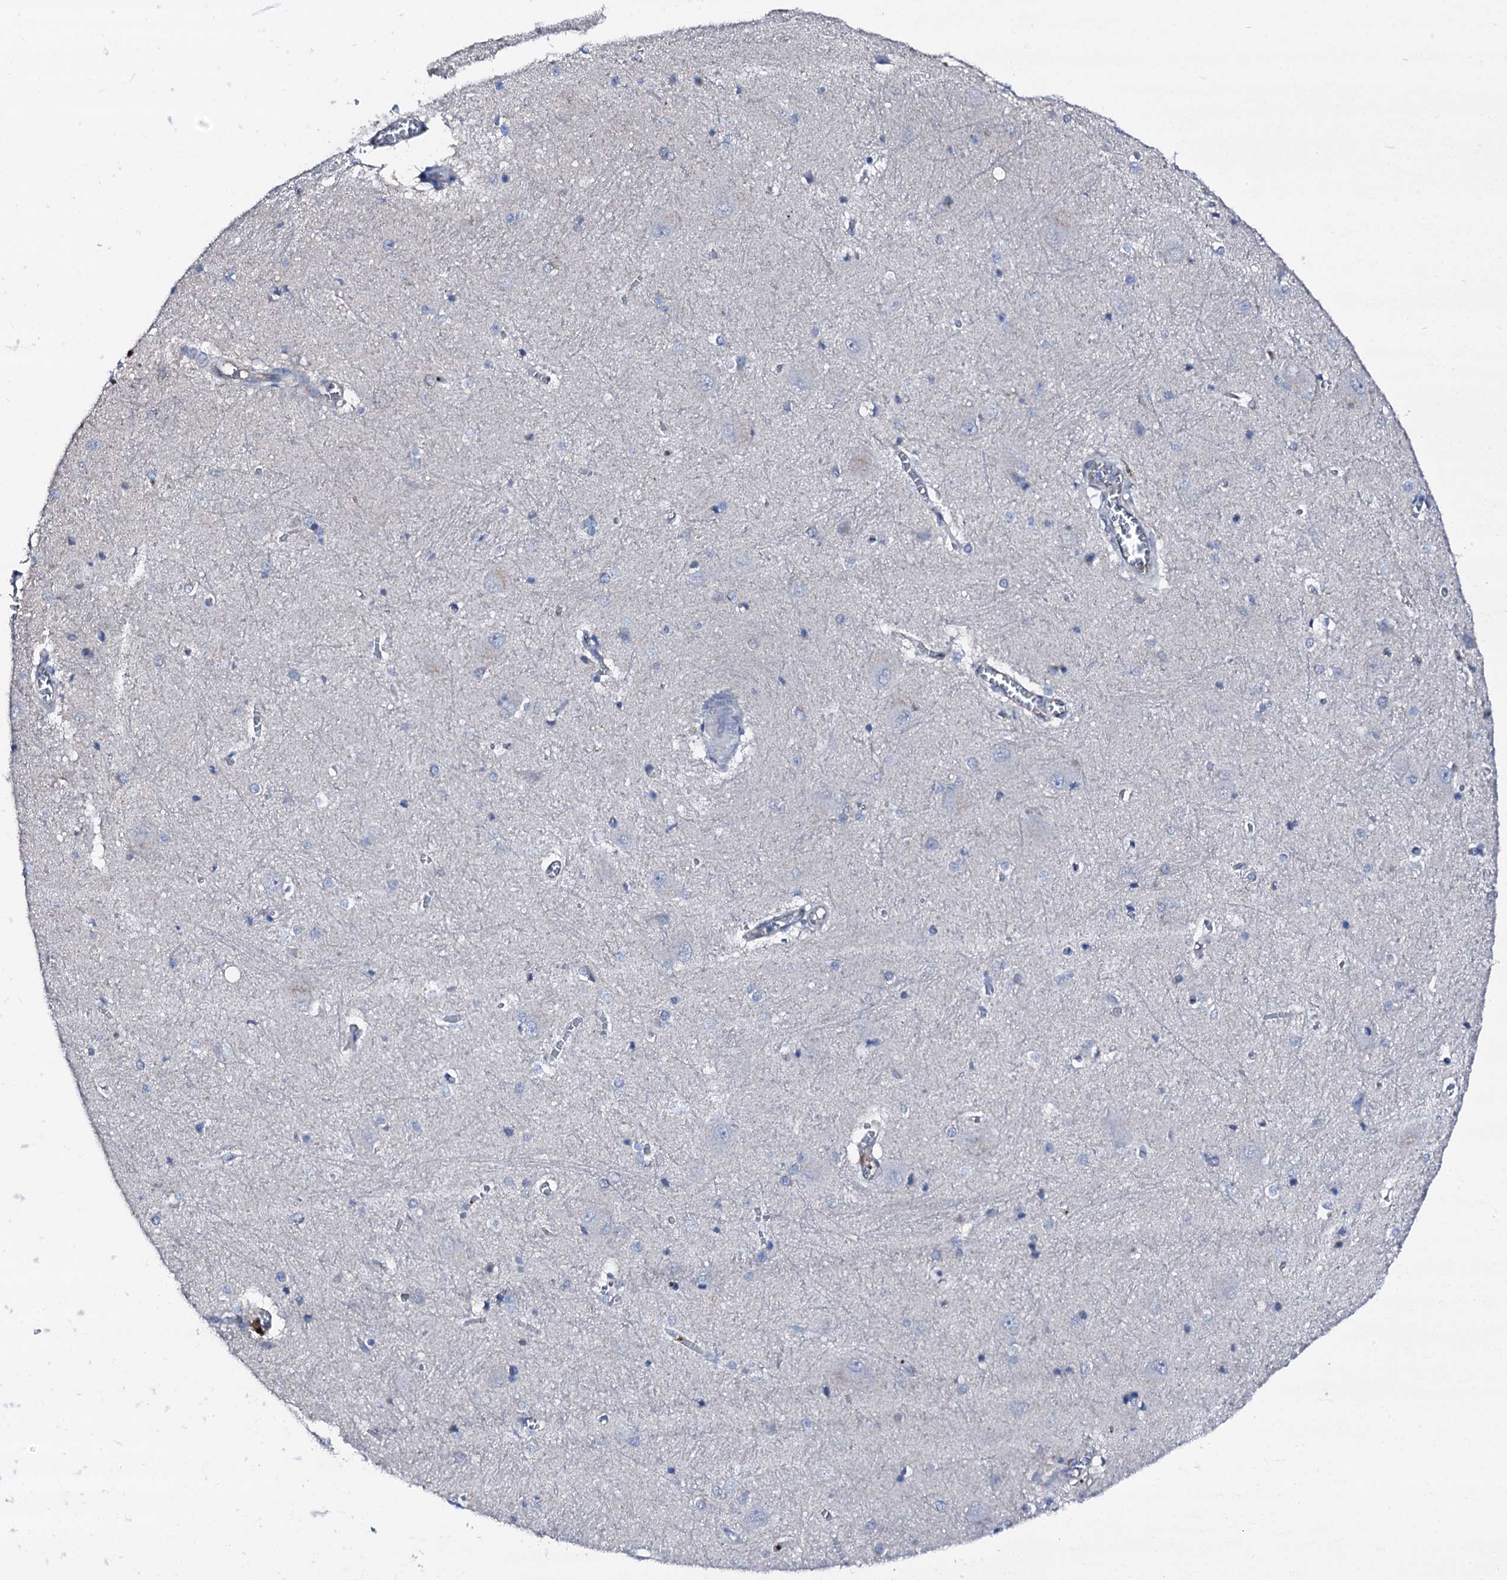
{"staining": {"intensity": "negative", "quantity": "none", "location": "none"}, "tissue": "caudate", "cell_type": "Glial cells", "image_type": "normal", "snomed": [{"axis": "morphology", "description": "Normal tissue, NOS"}, {"axis": "topography", "description": "Lateral ventricle wall"}], "caption": "An image of caudate stained for a protein displays no brown staining in glial cells.", "gene": "TRAFD1", "patient": {"sex": "male", "age": 37}}